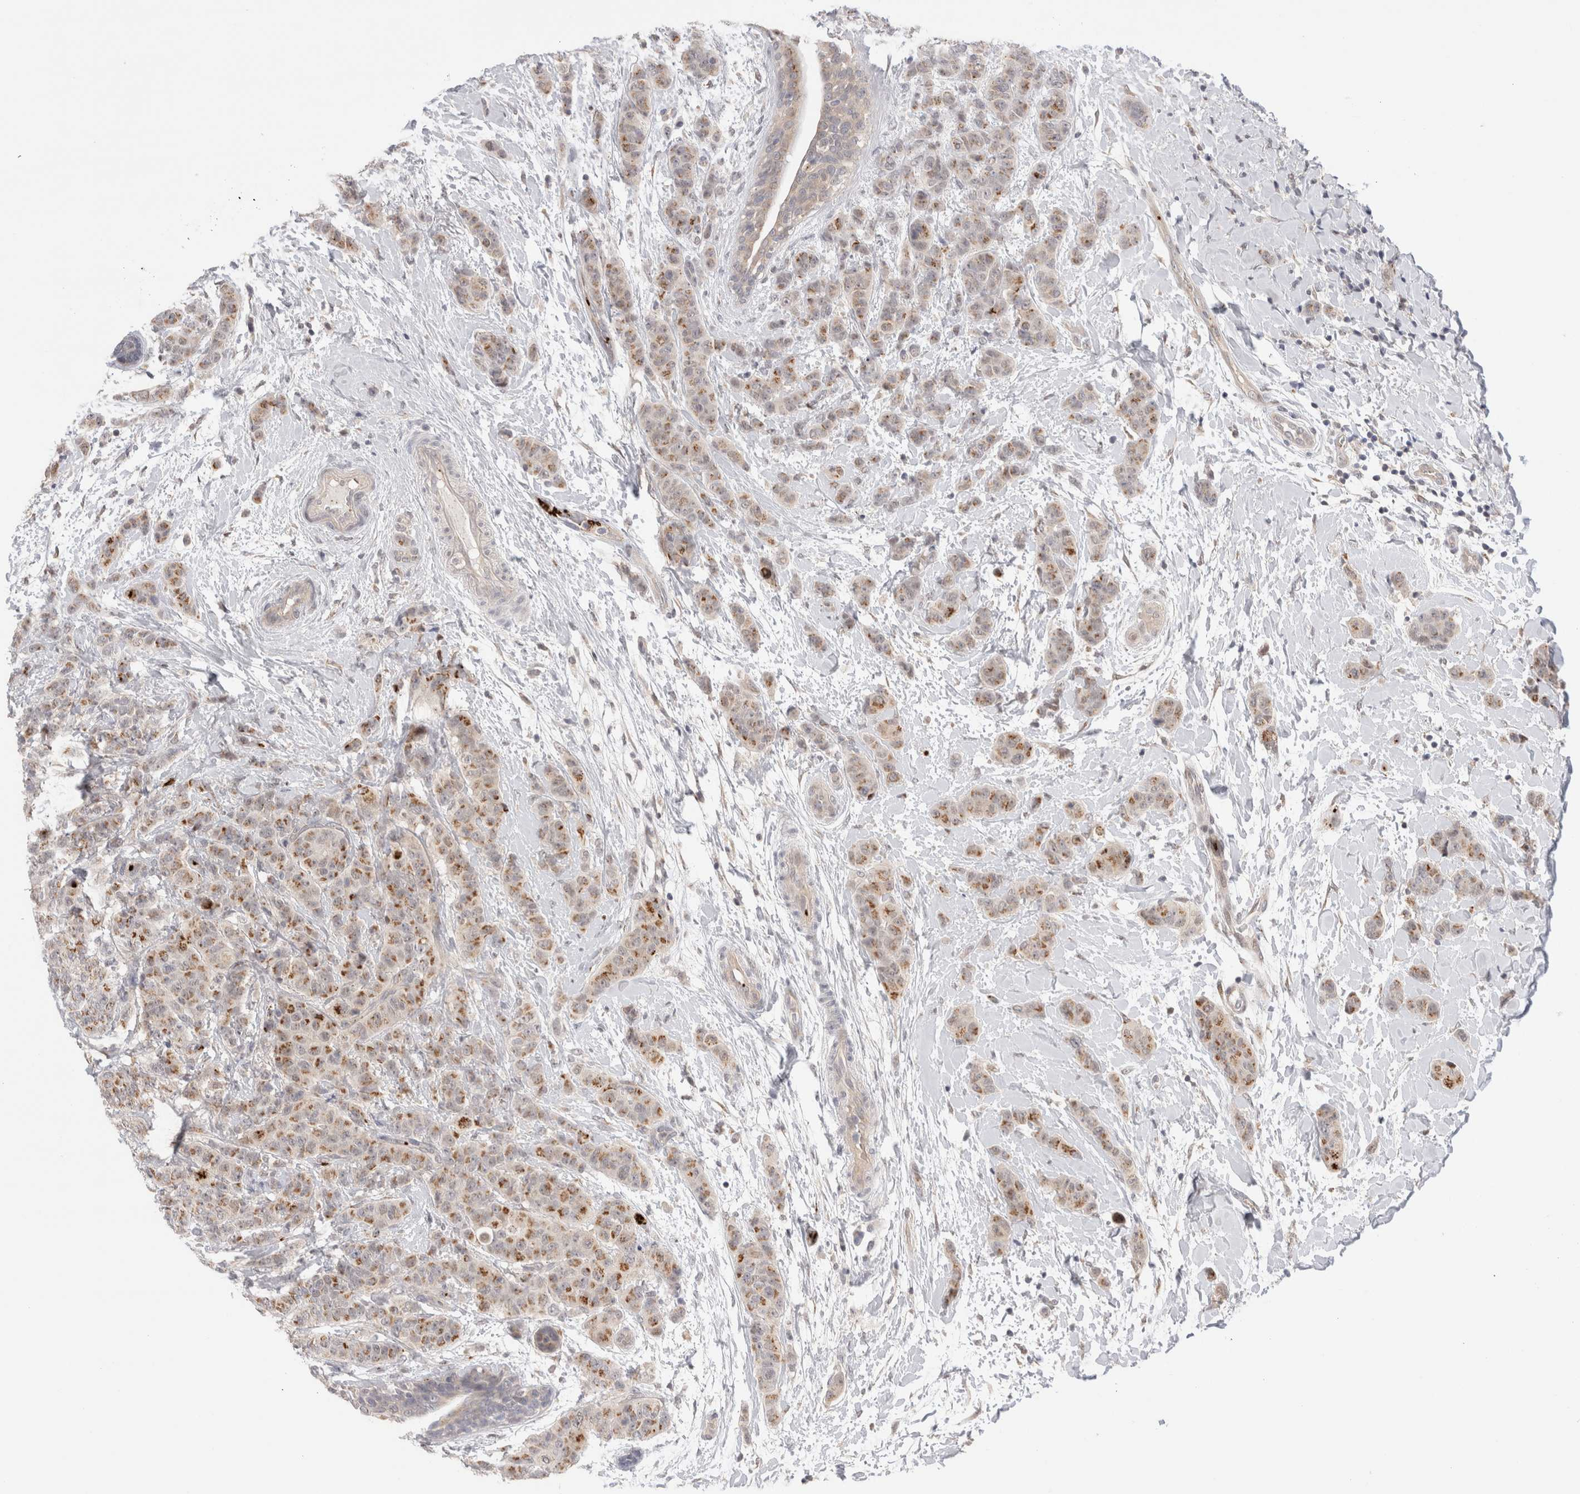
{"staining": {"intensity": "moderate", "quantity": ">75%", "location": "cytoplasmic/membranous"}, "tissue": "breast cancer", "cell_type": "Tumor cells", "image_type": "cancer", "snomed": [{"axis": "morphology", "description": "Normal tissue, NOS"}, {"axis": "morphology", "description": "Duct carcinoma"}, {"axis": "topography", "description": "Breast"}], "caption": "Immunohistochemical staining of breast cancer (invasive ductal carcinoma) reveals medium levels of moderate cytoplasmic/membranous staining in about >75% of tumor cells.", "gene": "VPS28", "patient": {"sex": "female", "age": 40}}